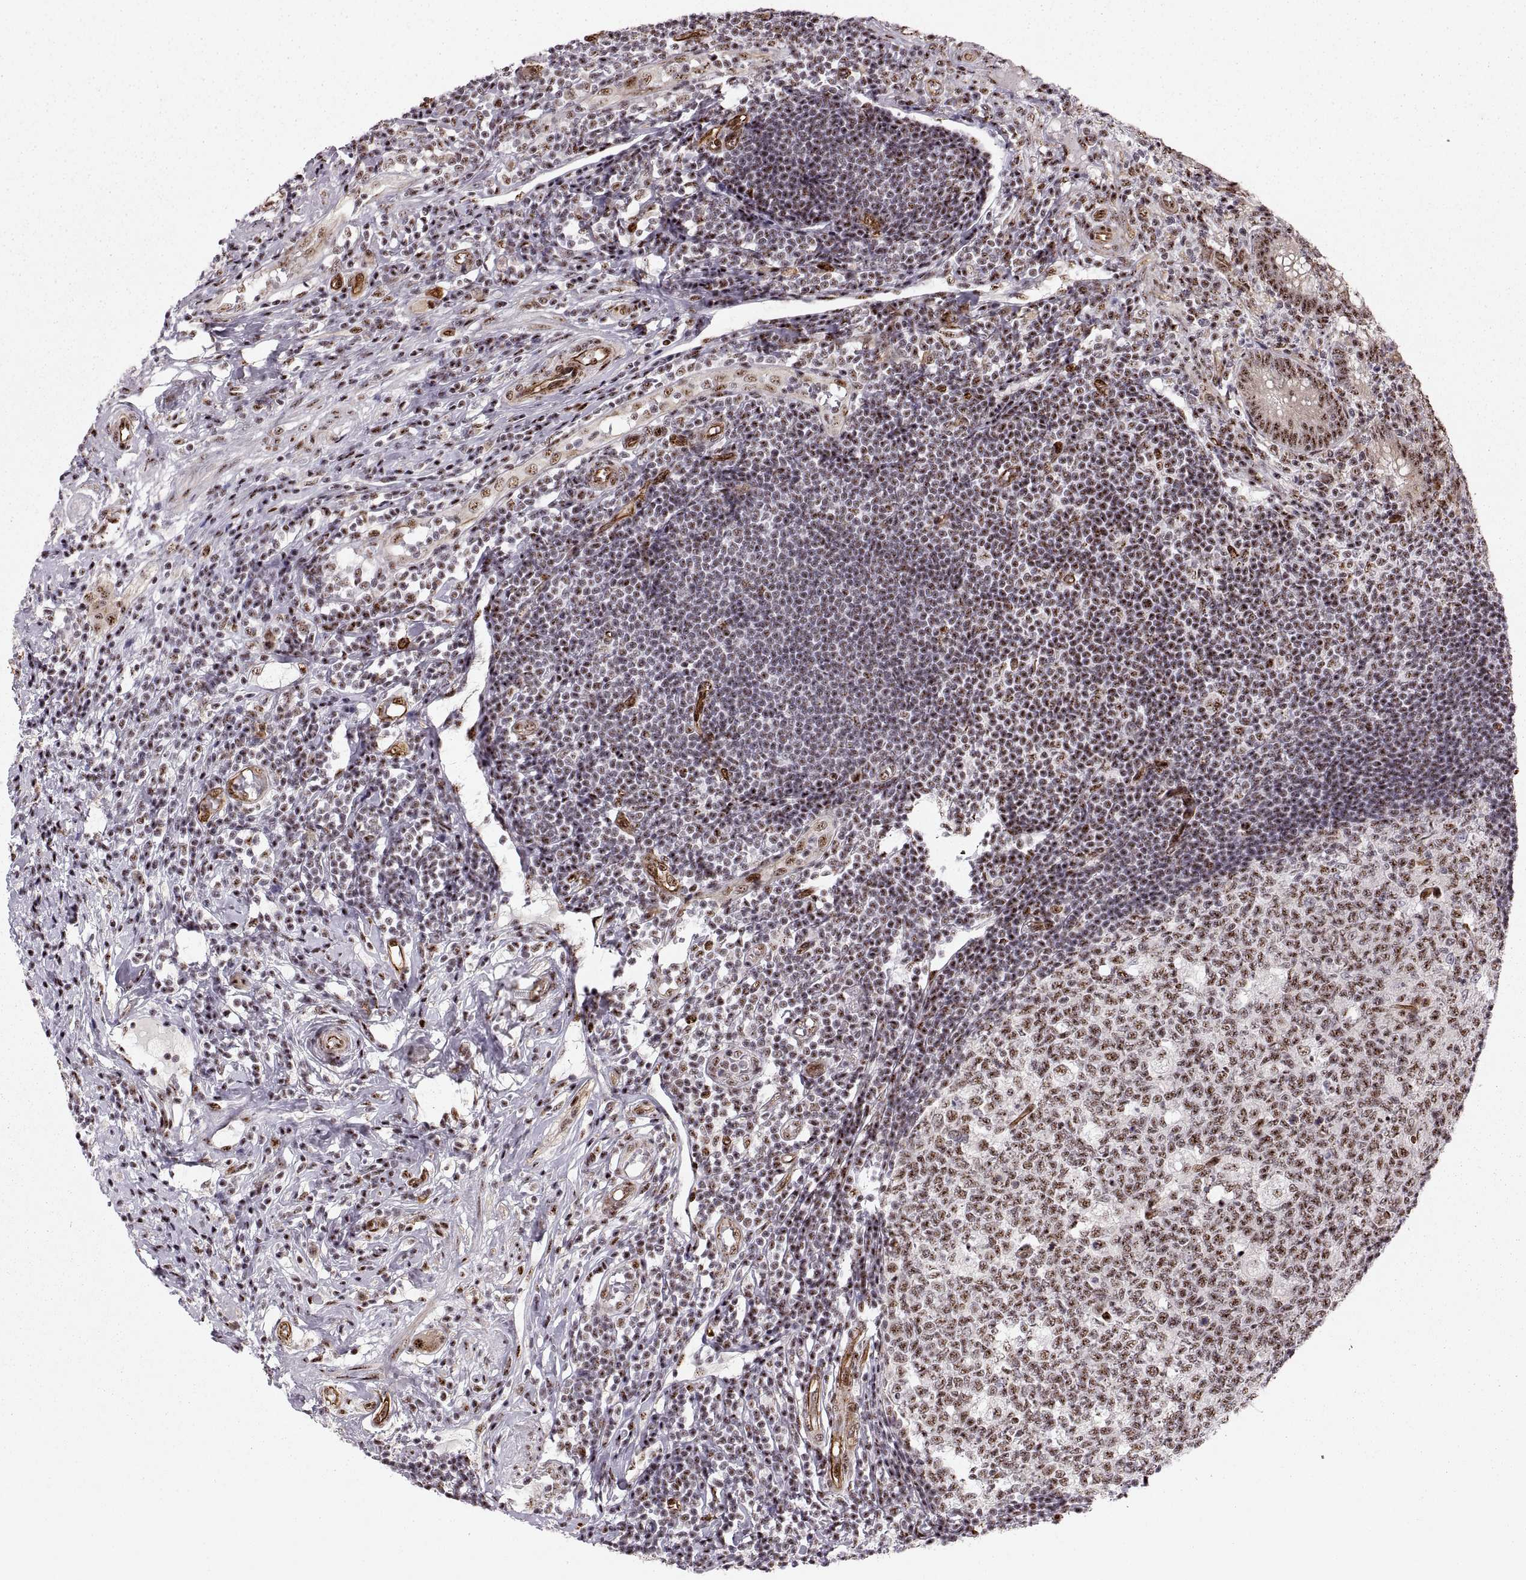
{"staining": {"intensity": "strong", "quantity": ">75%", "location": "nuclear"}, "tissue": "appendix", "cell_type": "Glandular cells", "image_type": "normal", "snomed": [{"axis": "morphology", "description": "Normal tissue, NOS"}, {"axis": "morphology", "description": "Inflammation, NOS"}, {"axis": "topography", "description": "Appendix"}], "caption": "Normal appendix displays strong nuclear staining in about >75% of glandular cells.", "gene": "ZCCHC17", "patient": {"sex": "male", "age": 16}}